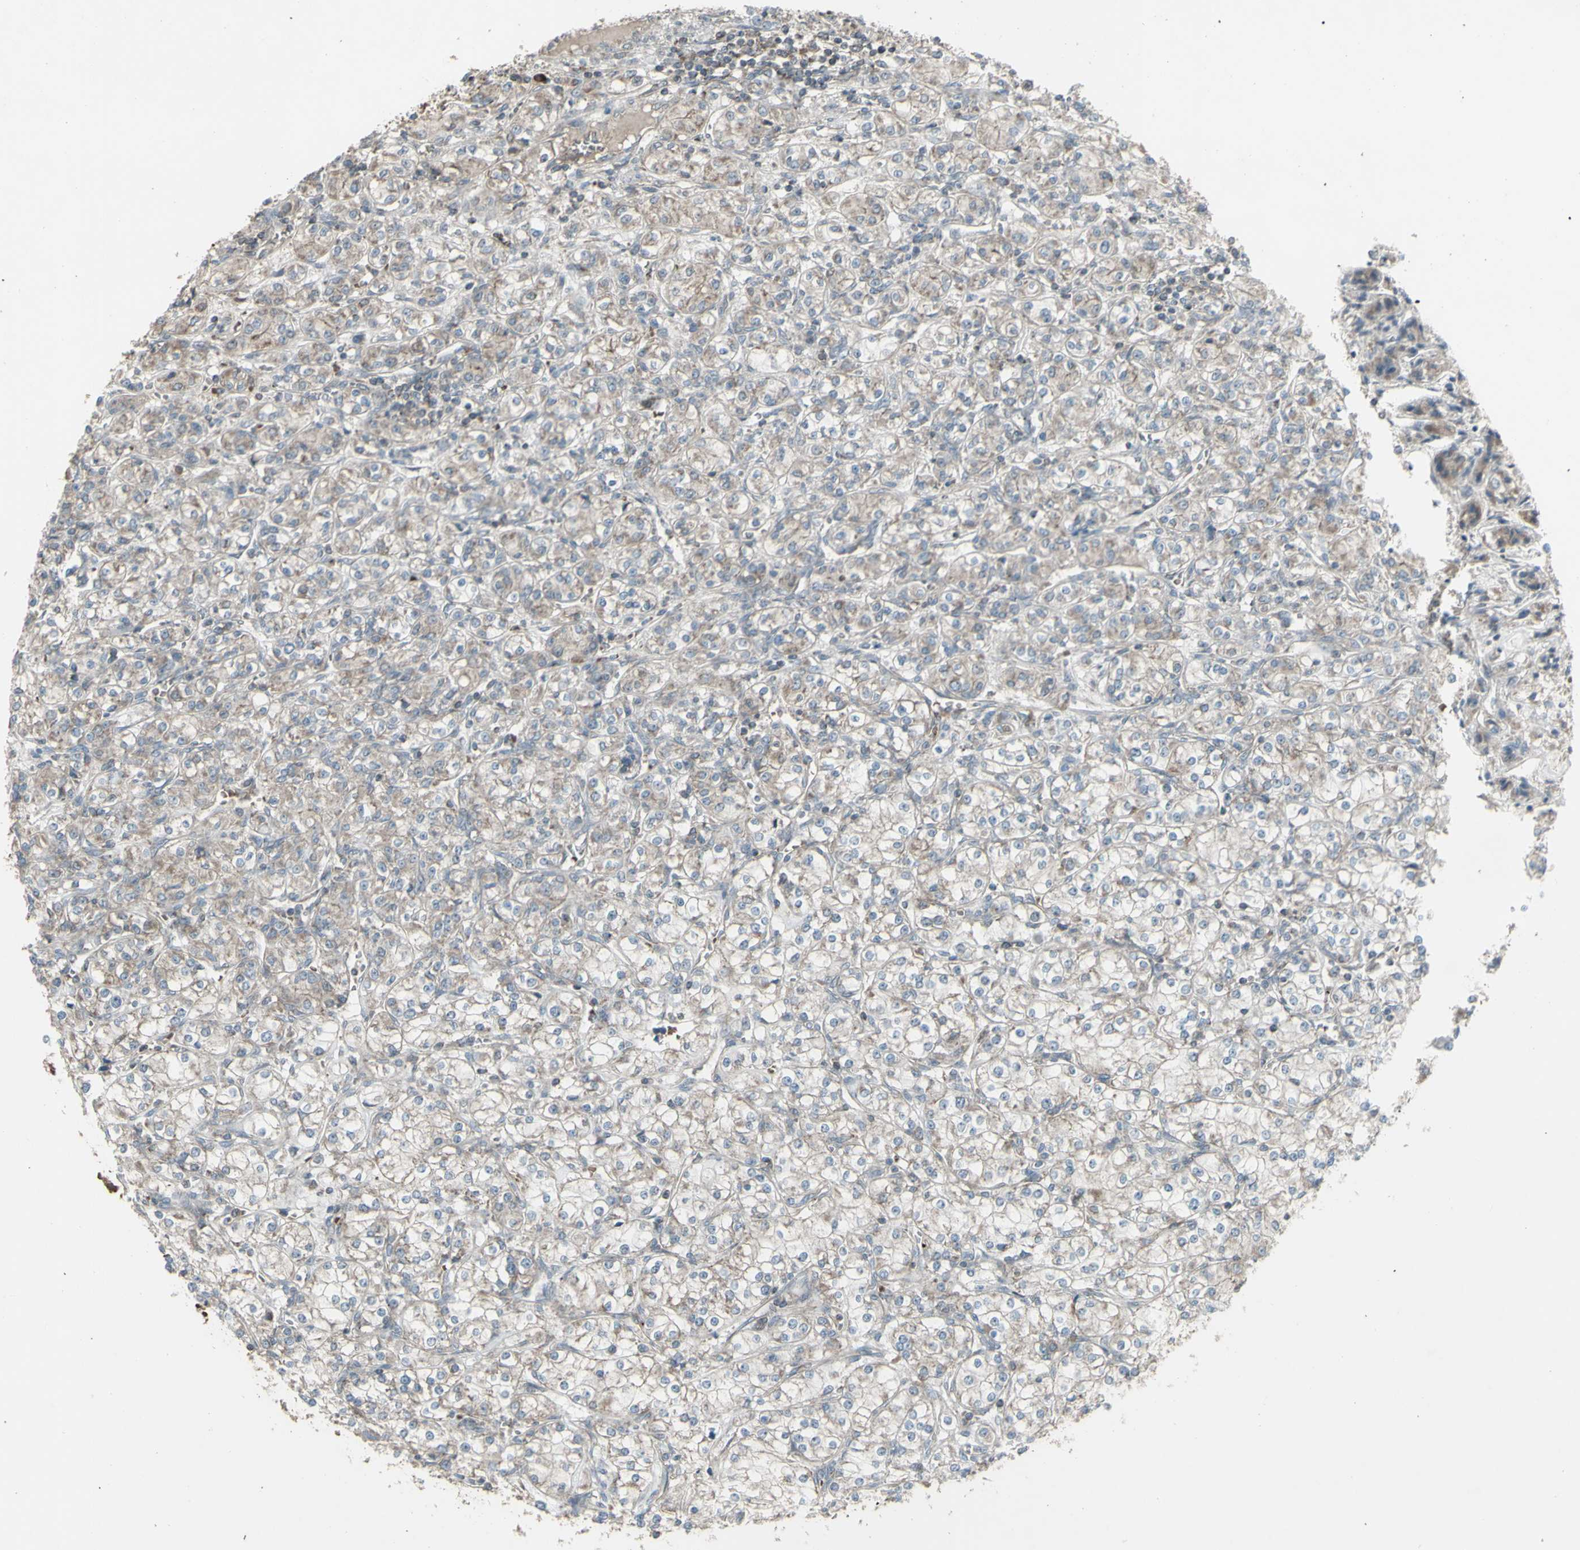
{"staining": {"intensity": "weak", "quantity": ">75%", "location": "cytoplasmic/membranous"}, "tissue": "renal cancer", "cell_type": "Tumor cells", "image_type": "cancer", "snomed": [{"axis": "morphology", "description": "Adenocarcinoma, NOS"}, {"axis": "topography", "description": "Kidney"}], "caption": "Weak cytoplasmic/membranous staining is seen in approximately >75% of tumor cells in renal cancer.", "gene": "SHC1", "patient": {"sex": "male", "age": 77}}